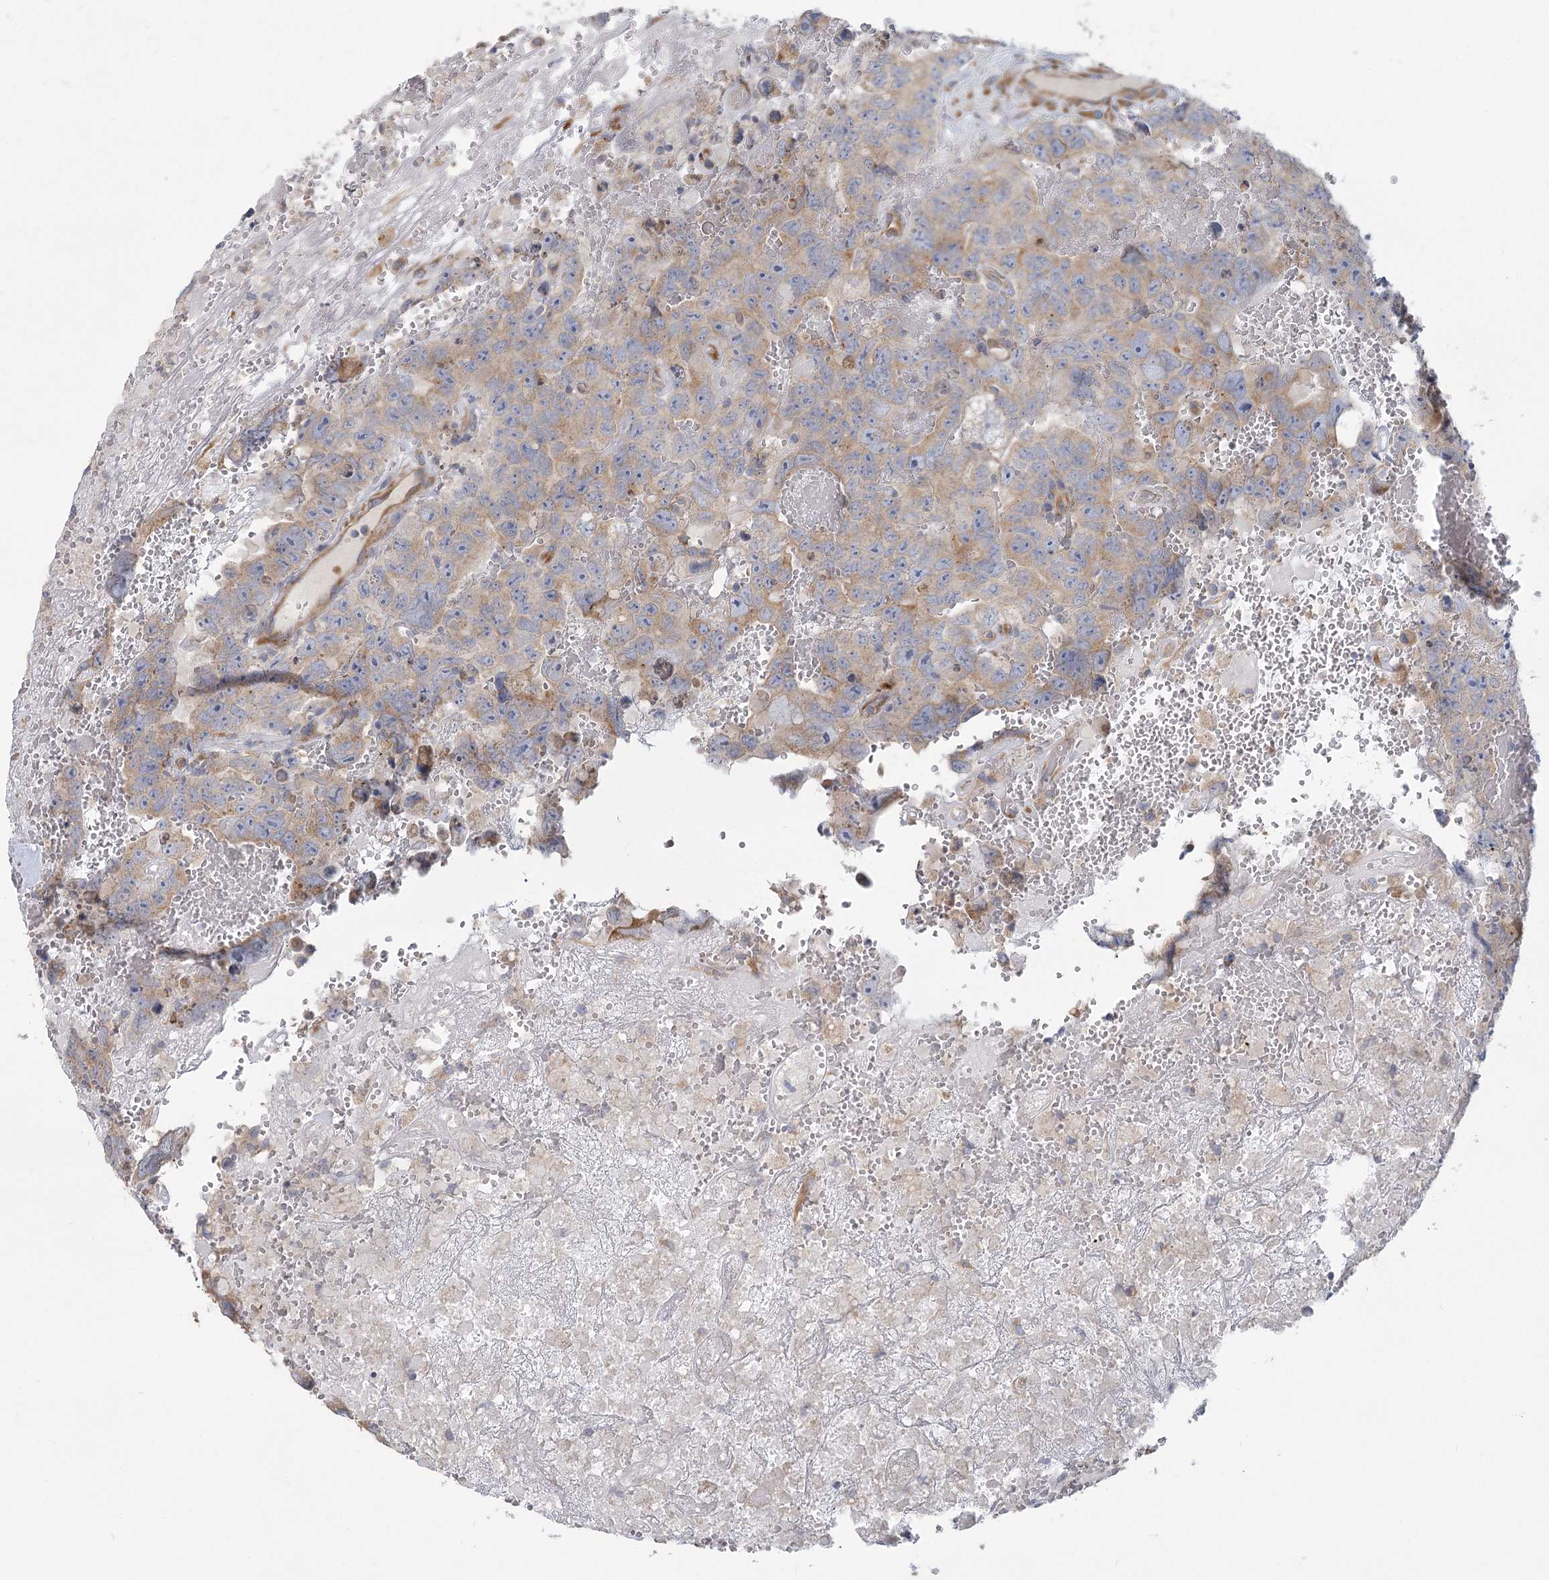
{"staining": {"intensity": "weak", "quantity": "25%-75%", "location": "cytoplasmic/membranous"}, "tissue": "testis cancer", "cell_type": "Tumor cells", "image_type": "cancer", "snomed": [{"axis": "morphology", "description": "Carcinoma, Embryonal, NOS"}, {"axis": "topography", "description": "Testis"}], "caption": "The image demonstrates a brown stain indicating the presence of a protein in the cytoplasmic/membranous of tumor cells in testis embryonal carcinoma. (brown staining indicates protein expression, while blue staining denotes nuclei).", "gene": "CNTLN", "patient": {"sex": "male", "age": 45}}